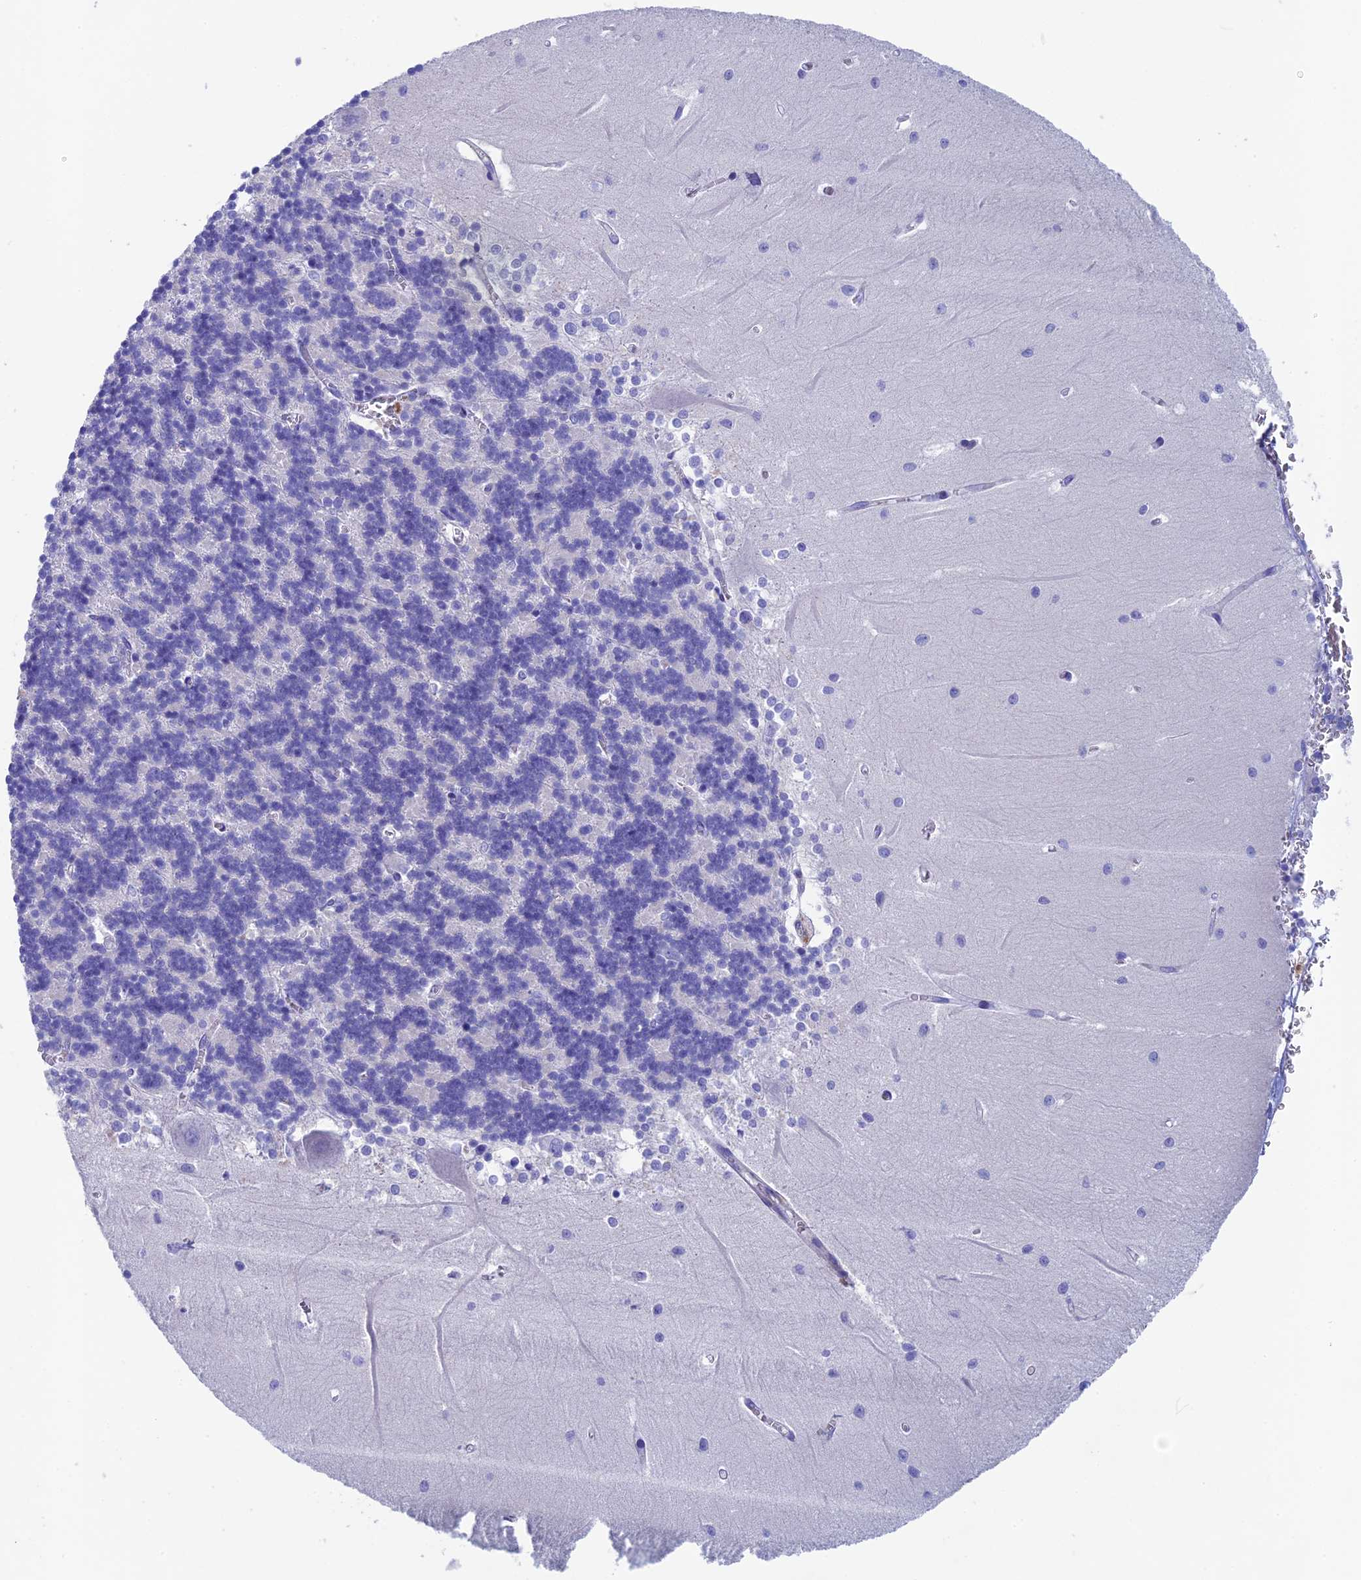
{"staining": {"intensity": "negative", "quantity": "none", "location": "none"}, "tissue": "cerebellum", "cell_type": "Cells in granular layer", "image_type": "normal", "snomed": [{"axis": "morphology", "description": "Normal tissue, NOS"}, {"axis": "topography", "description": "Cerebellum"}], "caption": "Histopathology image shows no significant protein positivity in cells in granular layer of benign cerebellum.", "gene": "ADH7", "patient": {"sex": "male", "age": 37}}